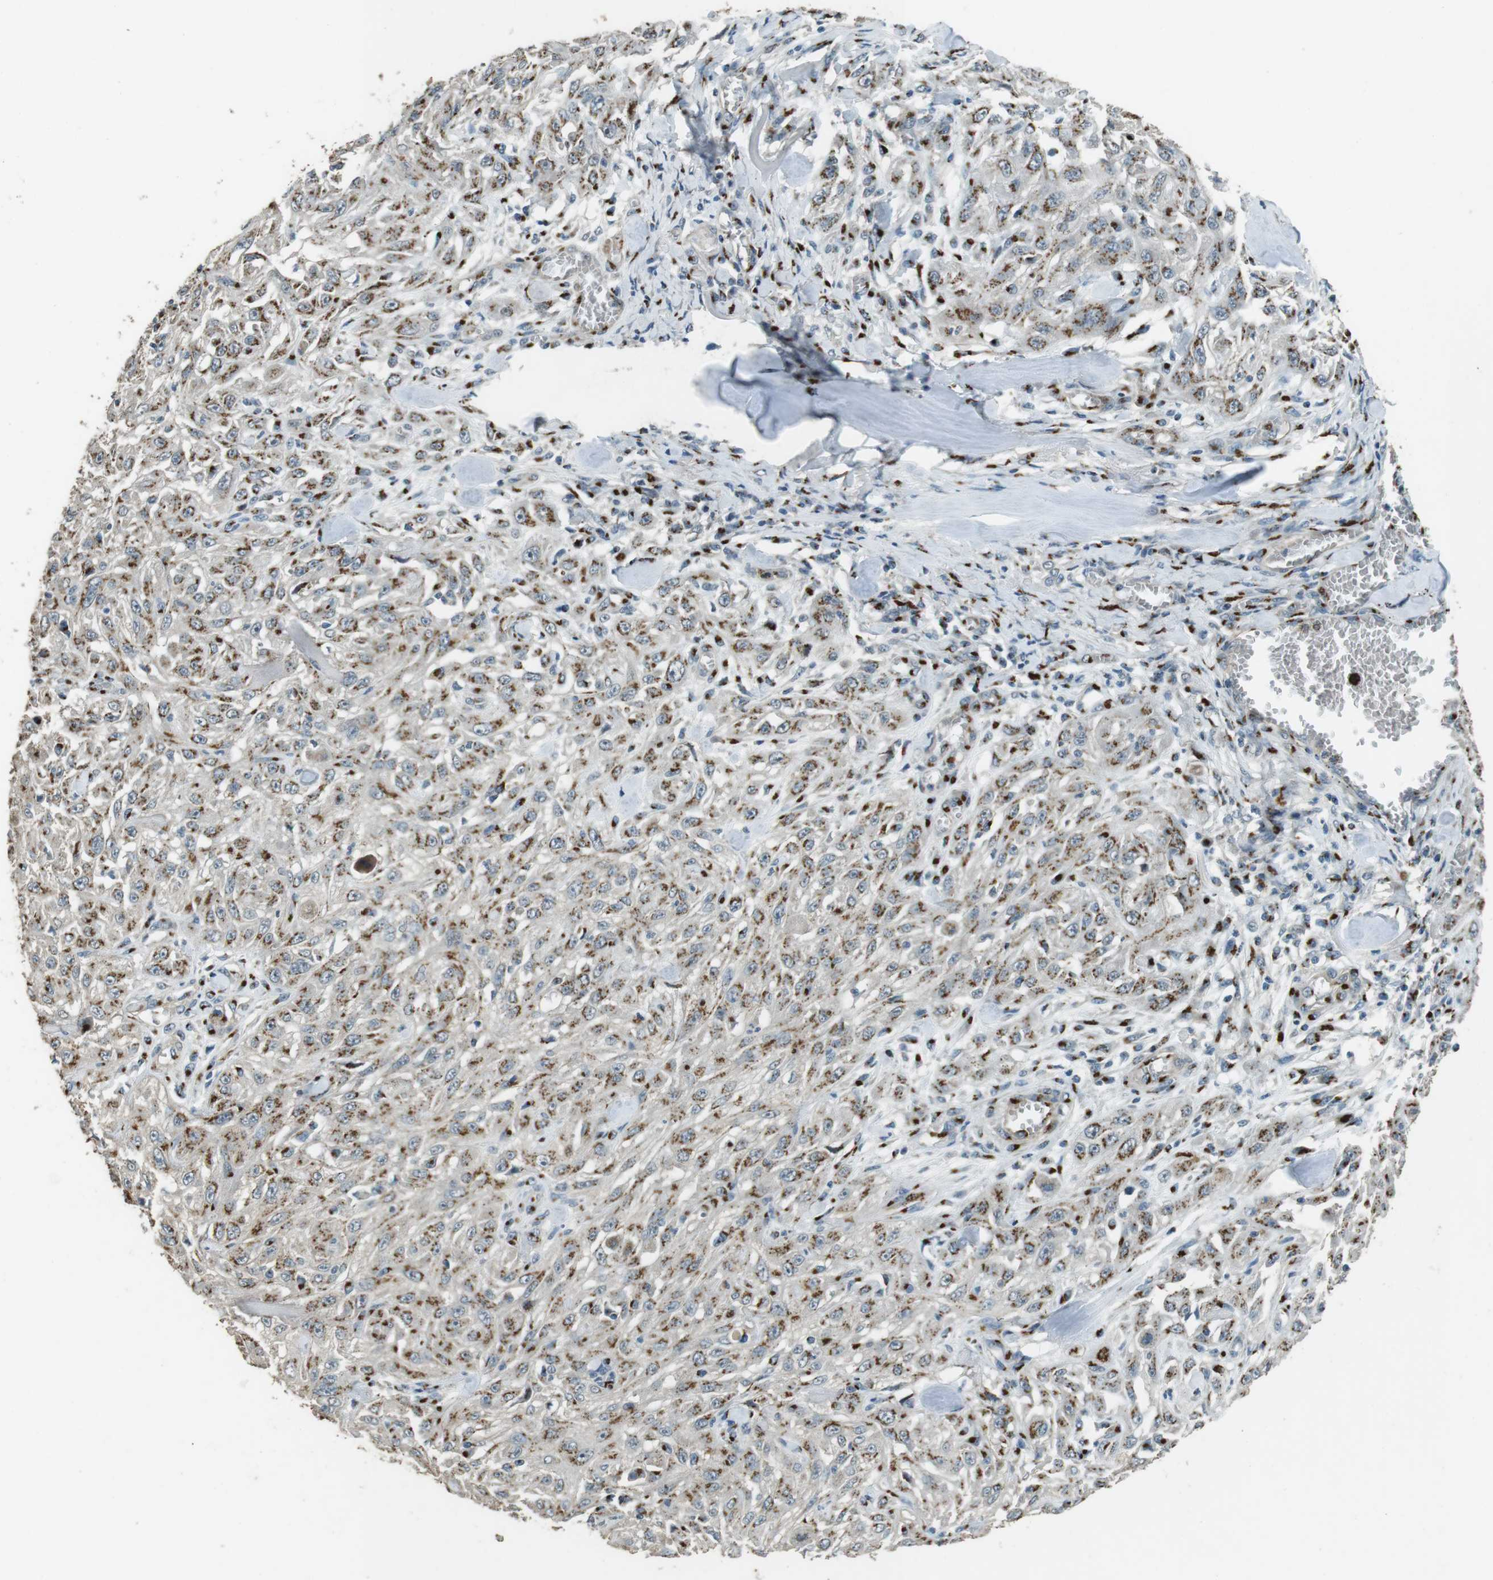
{"staining": {"intensity": "moderate", "quantity": ">75%", "location": "cytoplasmic/membranous"}, "tissue": "skin cancer", "cell_type": "Tumor cells", "image_type": "cancer", "snomed": [{"axis": "morphology", "description": "Squamous cell carcinoma, NOS"}, {"axis": "morphology", "description": "Squamous cell carcinoma, metastatic, NOS"}, {"axis": "topography", "description": "Skin"}, {"axis": "topography", "description": "Lymph node"}], "caption": "Protein staining of skin cancer tissue displays moderate cytoplasmic/membranous expression in approximately >75% of tumor cells.", "gene": "TMEM115", "patient": {"sex": "male", "age": 75}}